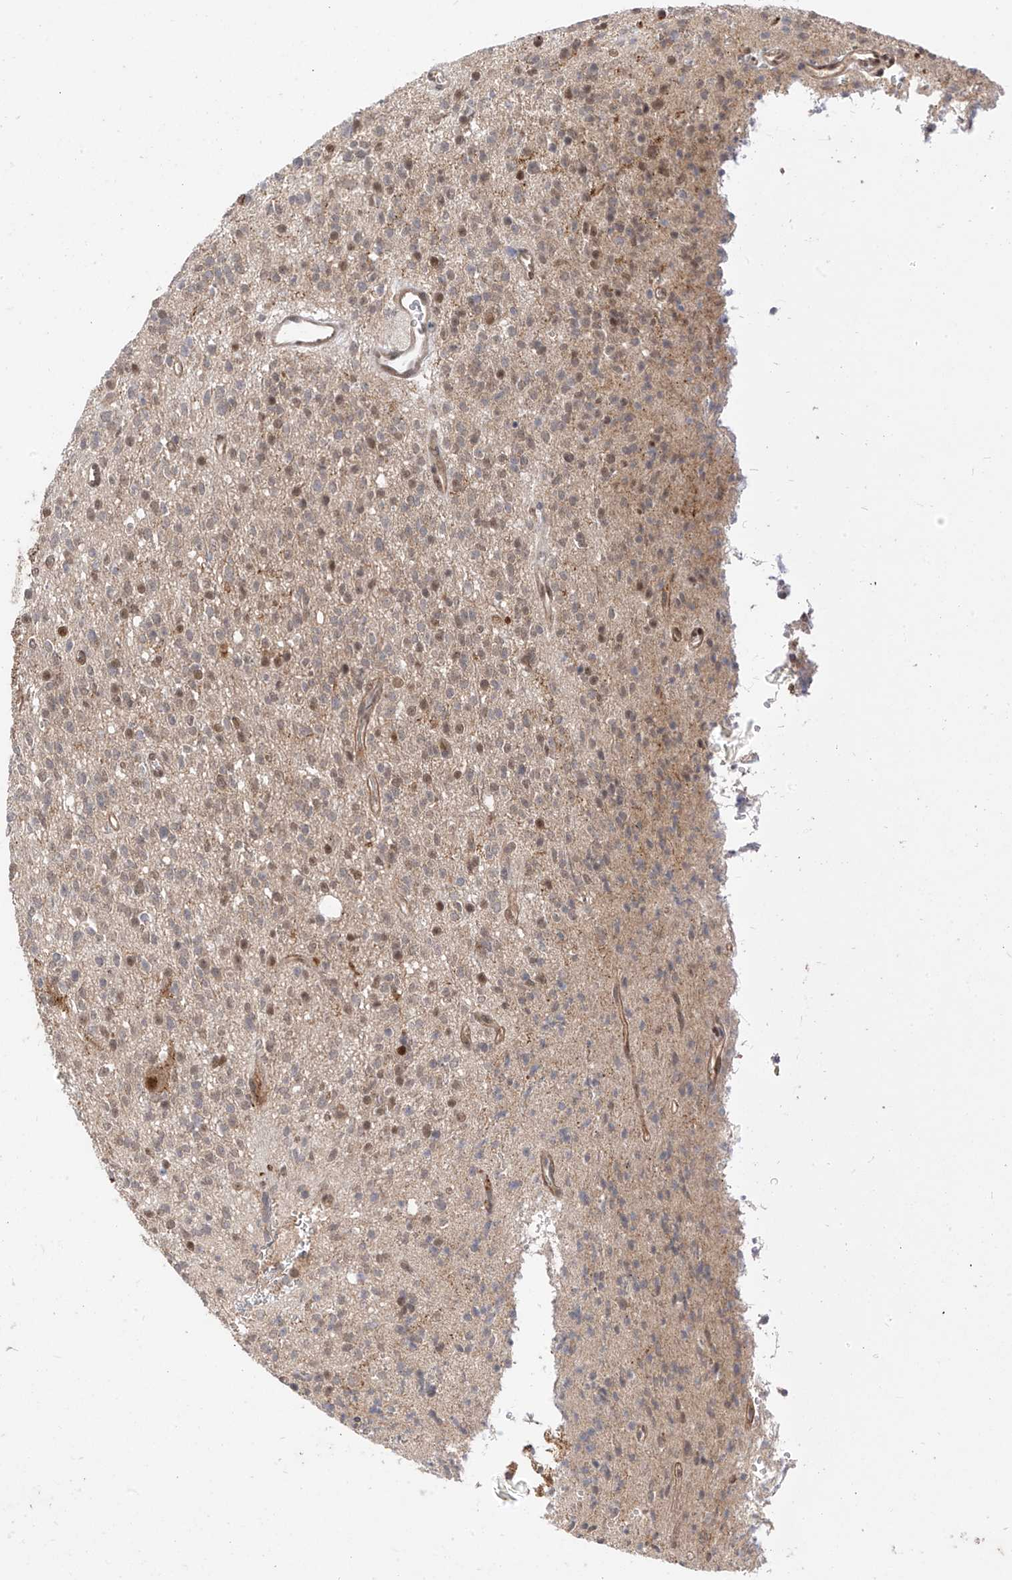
{"staining": {"intensity": "moderate", "quantity": "<25%", "location": "nuclear"}, "tissue": "glioma", "cell_type": "Tumor cells", "image_type": "cancer", "snomed": [{"axis": "morphology", "description": "Glioma, malignant, High grade"}, {"axis": "topography", "description": "Brain"}], "caption": "This is an image of immunohistochemistry (IHC) staining of glioma, which shows moderate expression in the nuclear of tumor cells.", "gene": "MRTFA", "patient": {"sex": "male", "age": 34}}